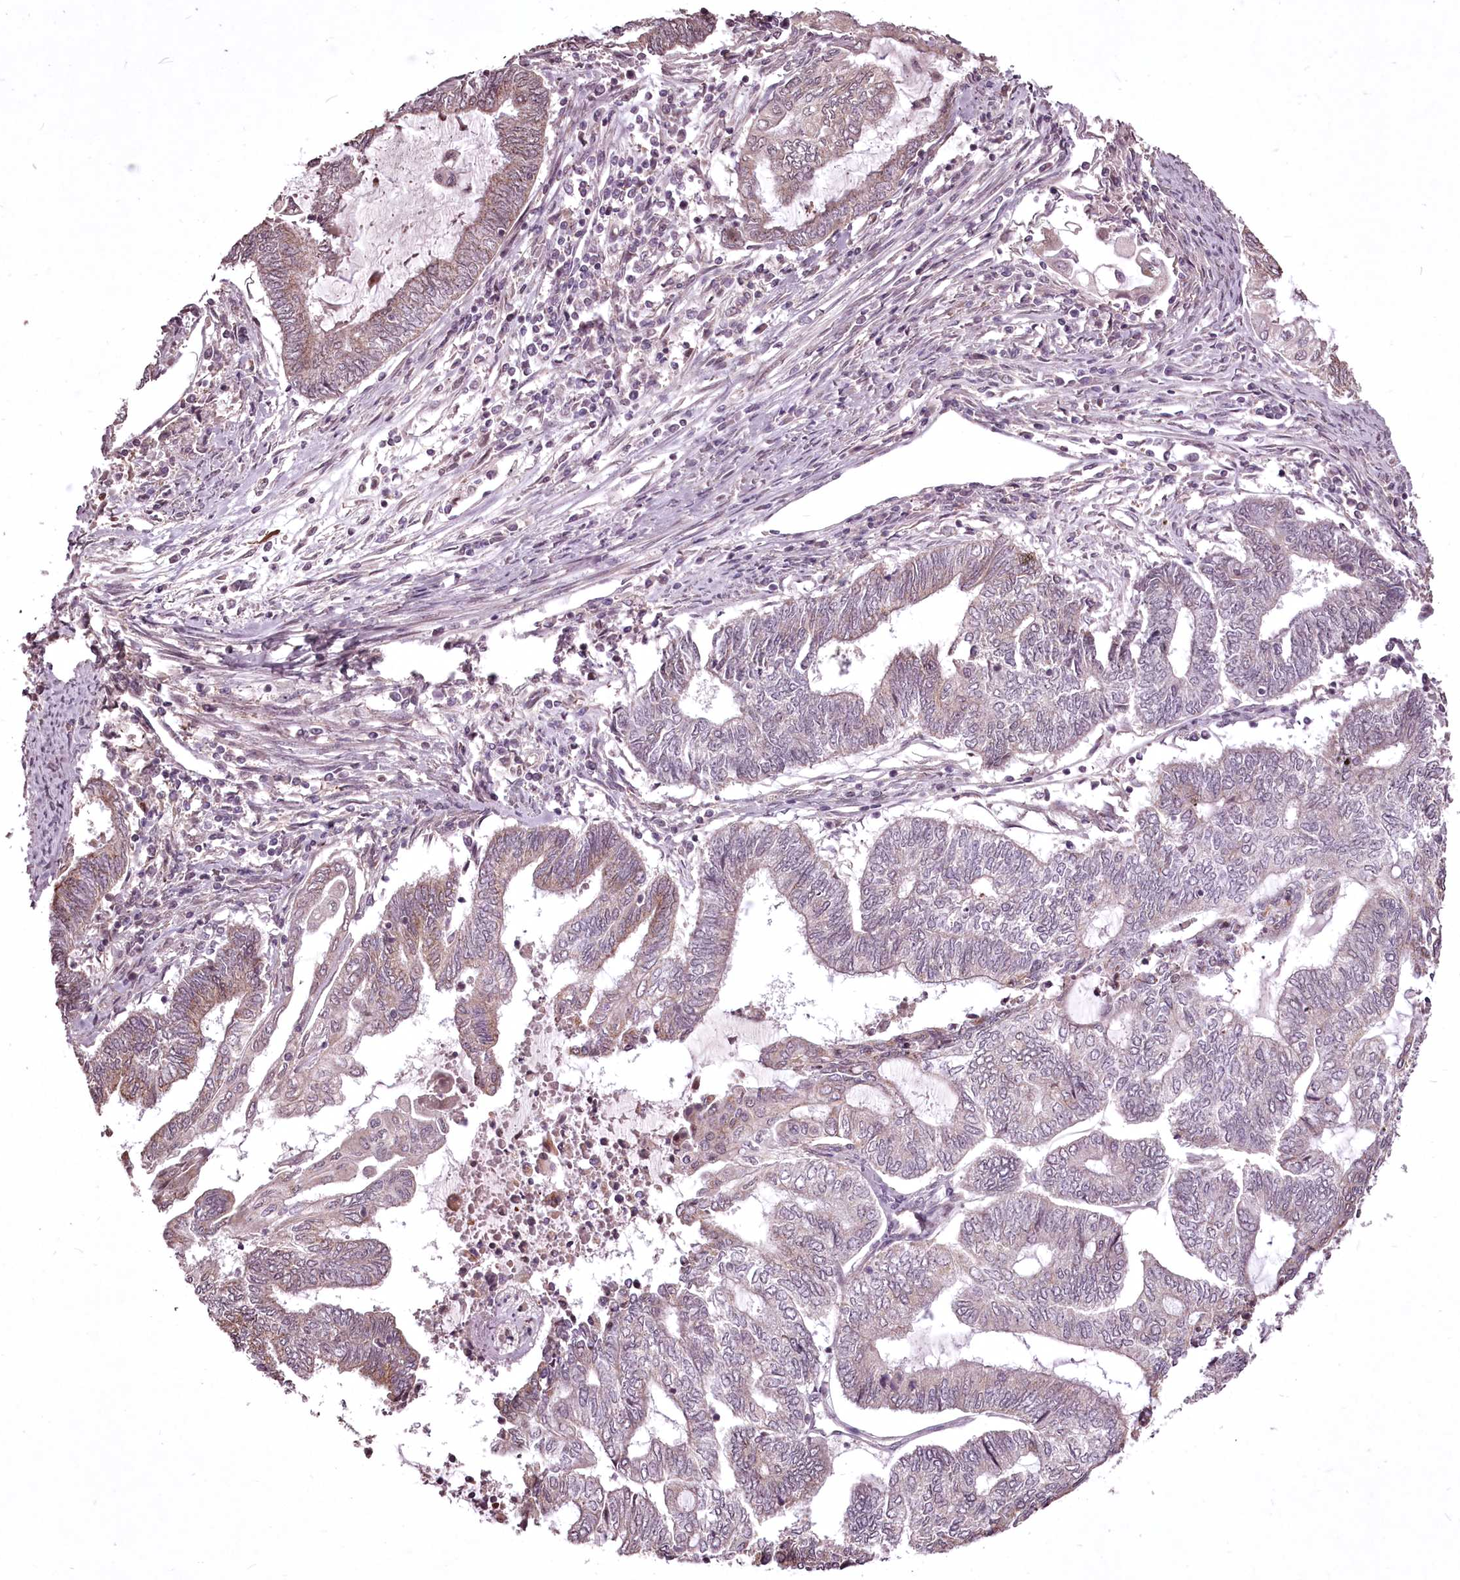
{"staining": {"intensity": "weak", "quantity": "25%-75%", "location": "cytoplasmic/membranous"}, "tissue": "endometrial cancer", "cell_type": "Tumor cells", "image_type": "cancer", "snomed": [{"axis": "morphology", "description": "Adenocarcinoma, NOS"}, {"axis": "topography", "description": "Uterus"}, {"axis": "topography", "description": "Endometrium"}], "caption": "Tumor cells display low levels of weak cytoplasmic/membranous staining in approximately 25%-75% of cells in human endometrial cancer. The staining was performed using DAB to visualize the protein expression in brown, while the nuclei were stained in blue with hematoxylin (Magnification: 20x).", "gene": "ADRA1D", "patient": {"sex": "female", "age": 70}}